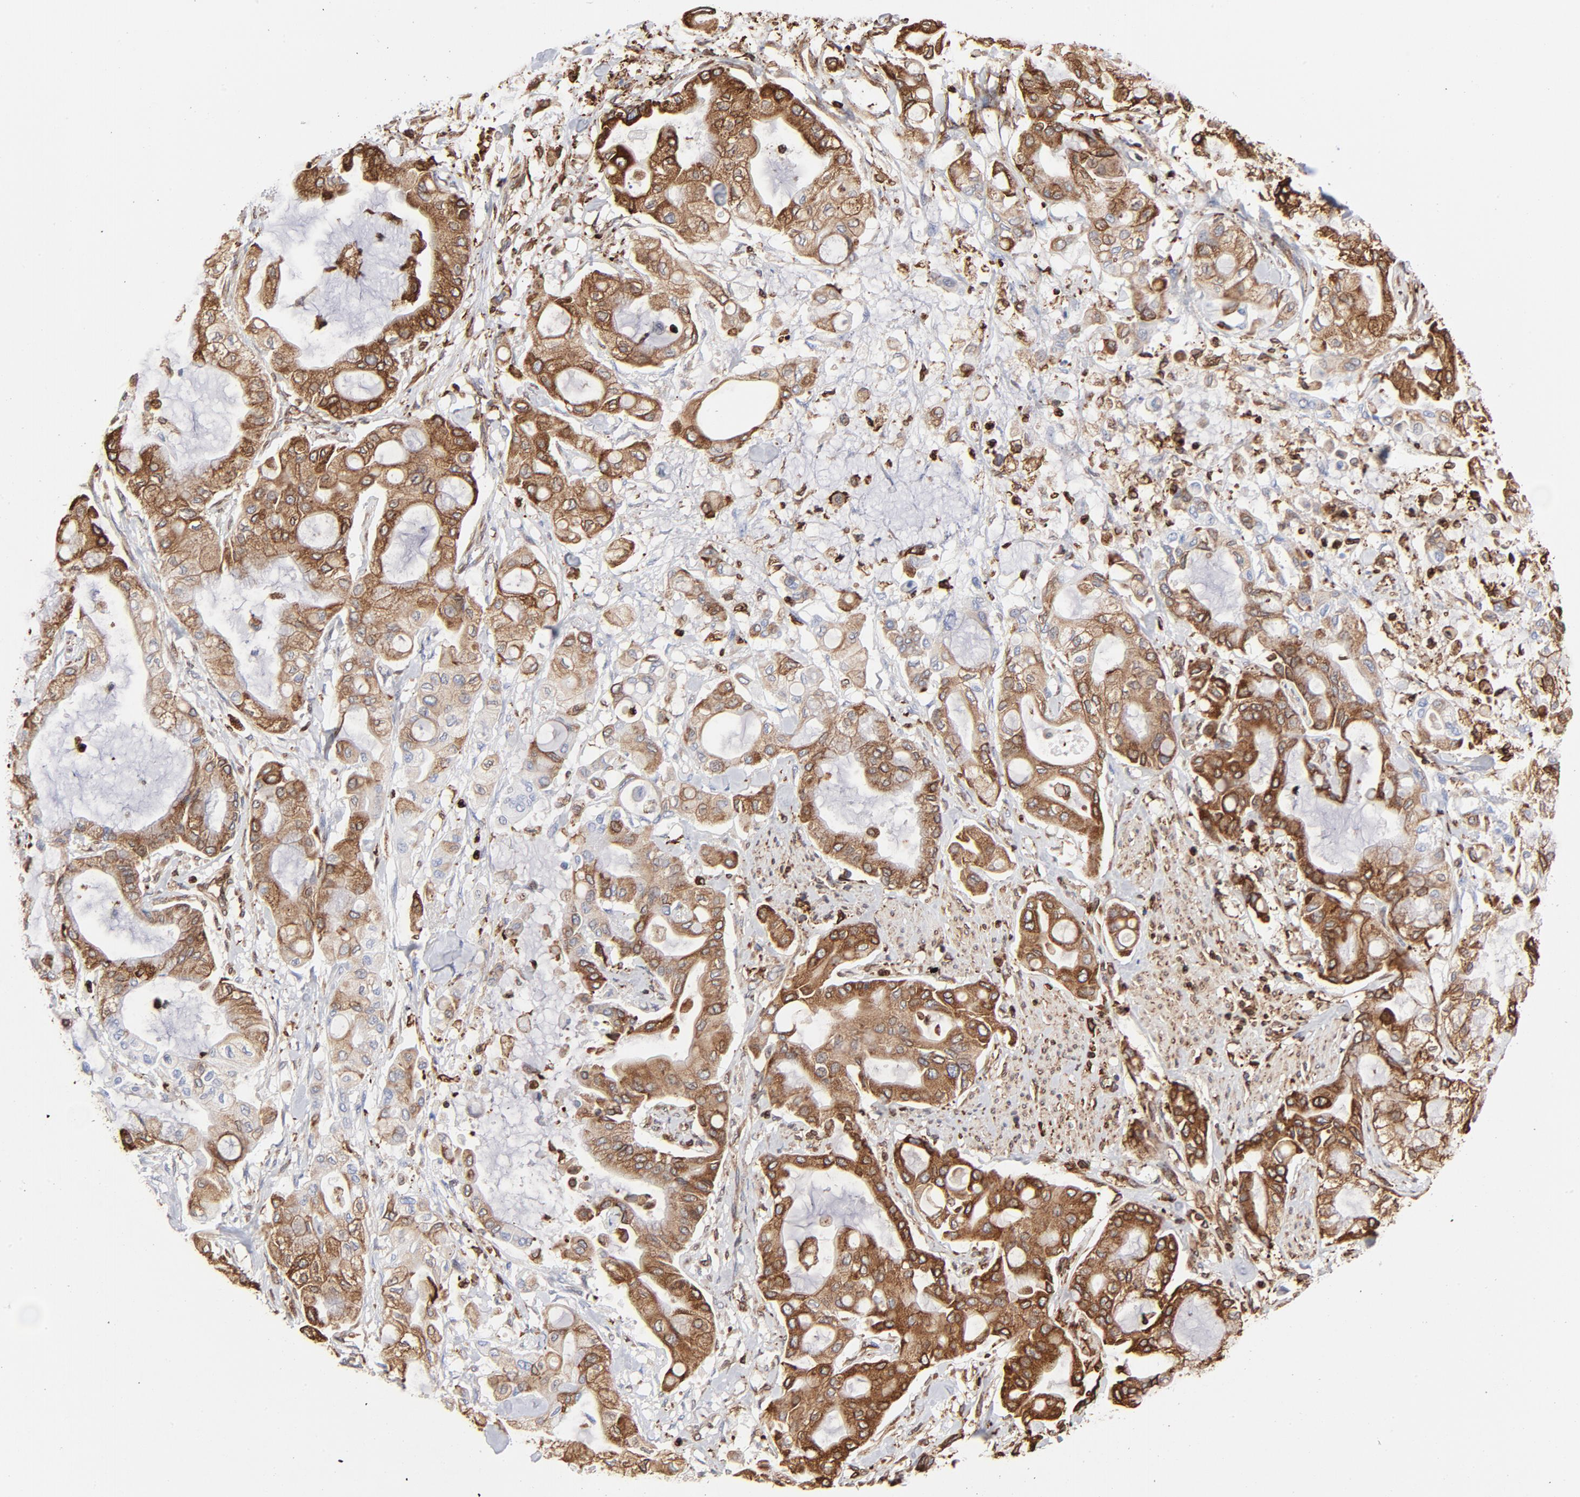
{"staining": {"intensity": "strong", "quantity": ">75%", "location": "cytoplasmic/membranous"}, "tissue": "pancreatic cancer", "cell_type": "Tumor cells", "image_type": "cancer", "snomed": [{"axis": "morphology", "description": "Adenocarcinoma, NOS"}, {"axis": "morphology", "description": "Adenocarcinoma, metastatic, NOS"}, {"axis": "topography", "description": "Lymph node"}, {"axis": "topography", "description": "Pancreas"}, {"axis": "topography", "description": "Duodenum"}], "caption": "Pancreatic cancer stained with IHC exhibits strong cytoplasmic/membranous expression in approximately >75% of tumor cells.", "gene": "CANX", "patient": {"sex": "female", "age": 64}}